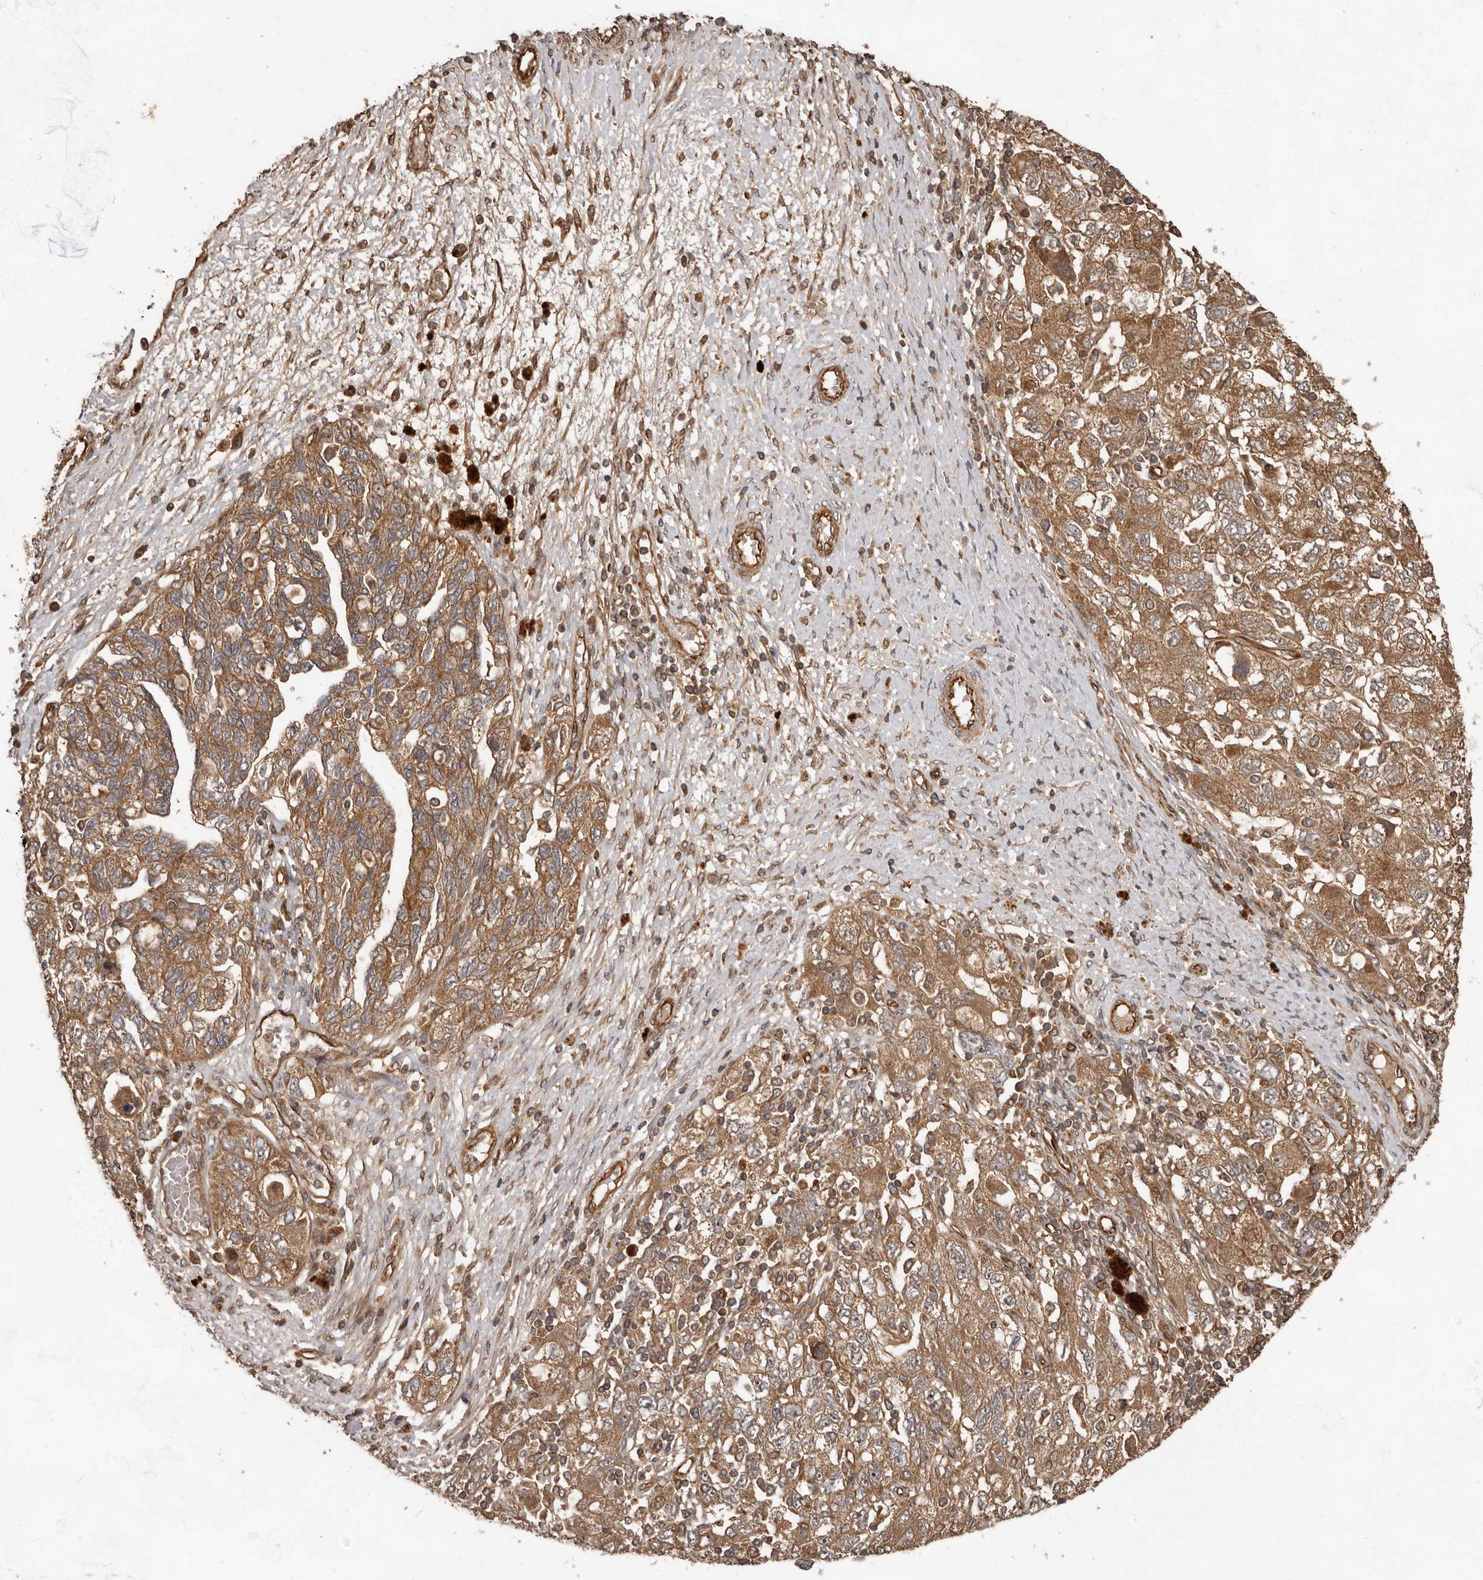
{"staining": {"intensity": "moderate", "quantity": ">75%", "location": "cytoplasmic/membranous"}, "tissue": "ovarian cancer", "cell_type": "Tumor cells", "image_type": "cancer", "snomed": [{"axis": "morphology", "description": "Carcinoma, NOS"}, {"axis": "morphology", "description": "Cystadenocarcinoma, serous, NOS"}, {"axis": "topography", "description": "Ovary"}], "caption": "Ovarian cancer stained with DAB IHC displays medium levels of moderate cytoplasmic/membranous expression in about >75% of tumor cells.", "gene": "STK36", "patient": {"sex": "female", "age": 69}}